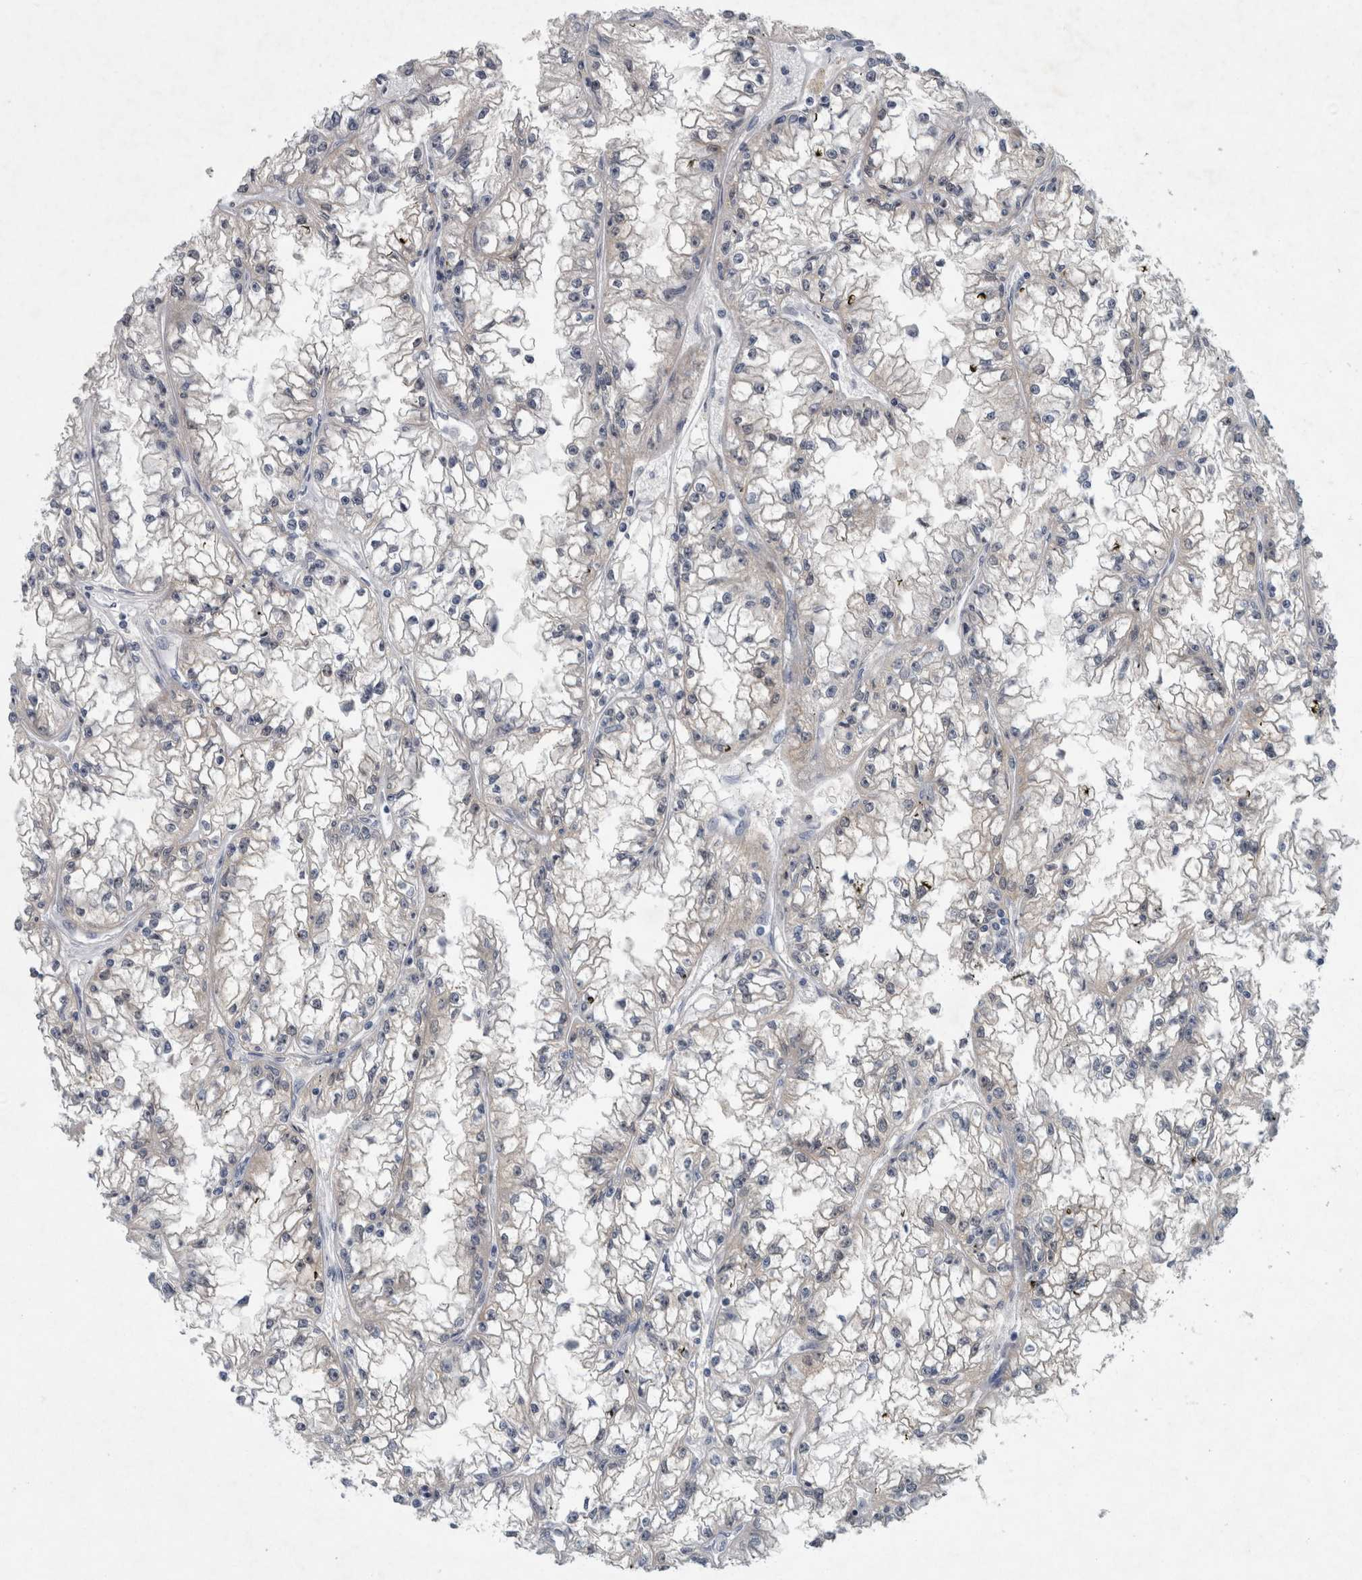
{"staining": {"intensity": "negative", "quantity": "none", "location": "none"}, "tissue": "renal cancer", "cell_type": "Tumor cells", "image_type": "cancer", "snomed": [{"axis": "morphology", "description": "Adenocarcinoma, NOS"}, {"axis": "topography", "description": "Kidney"}], "caption": "Immunohistochemistry (IHC) of human adenocarcinoma (renal) shows no staining in tumor cells.", "gene": "FAM83H", "patient": {"sex": "male", "age": 56}}